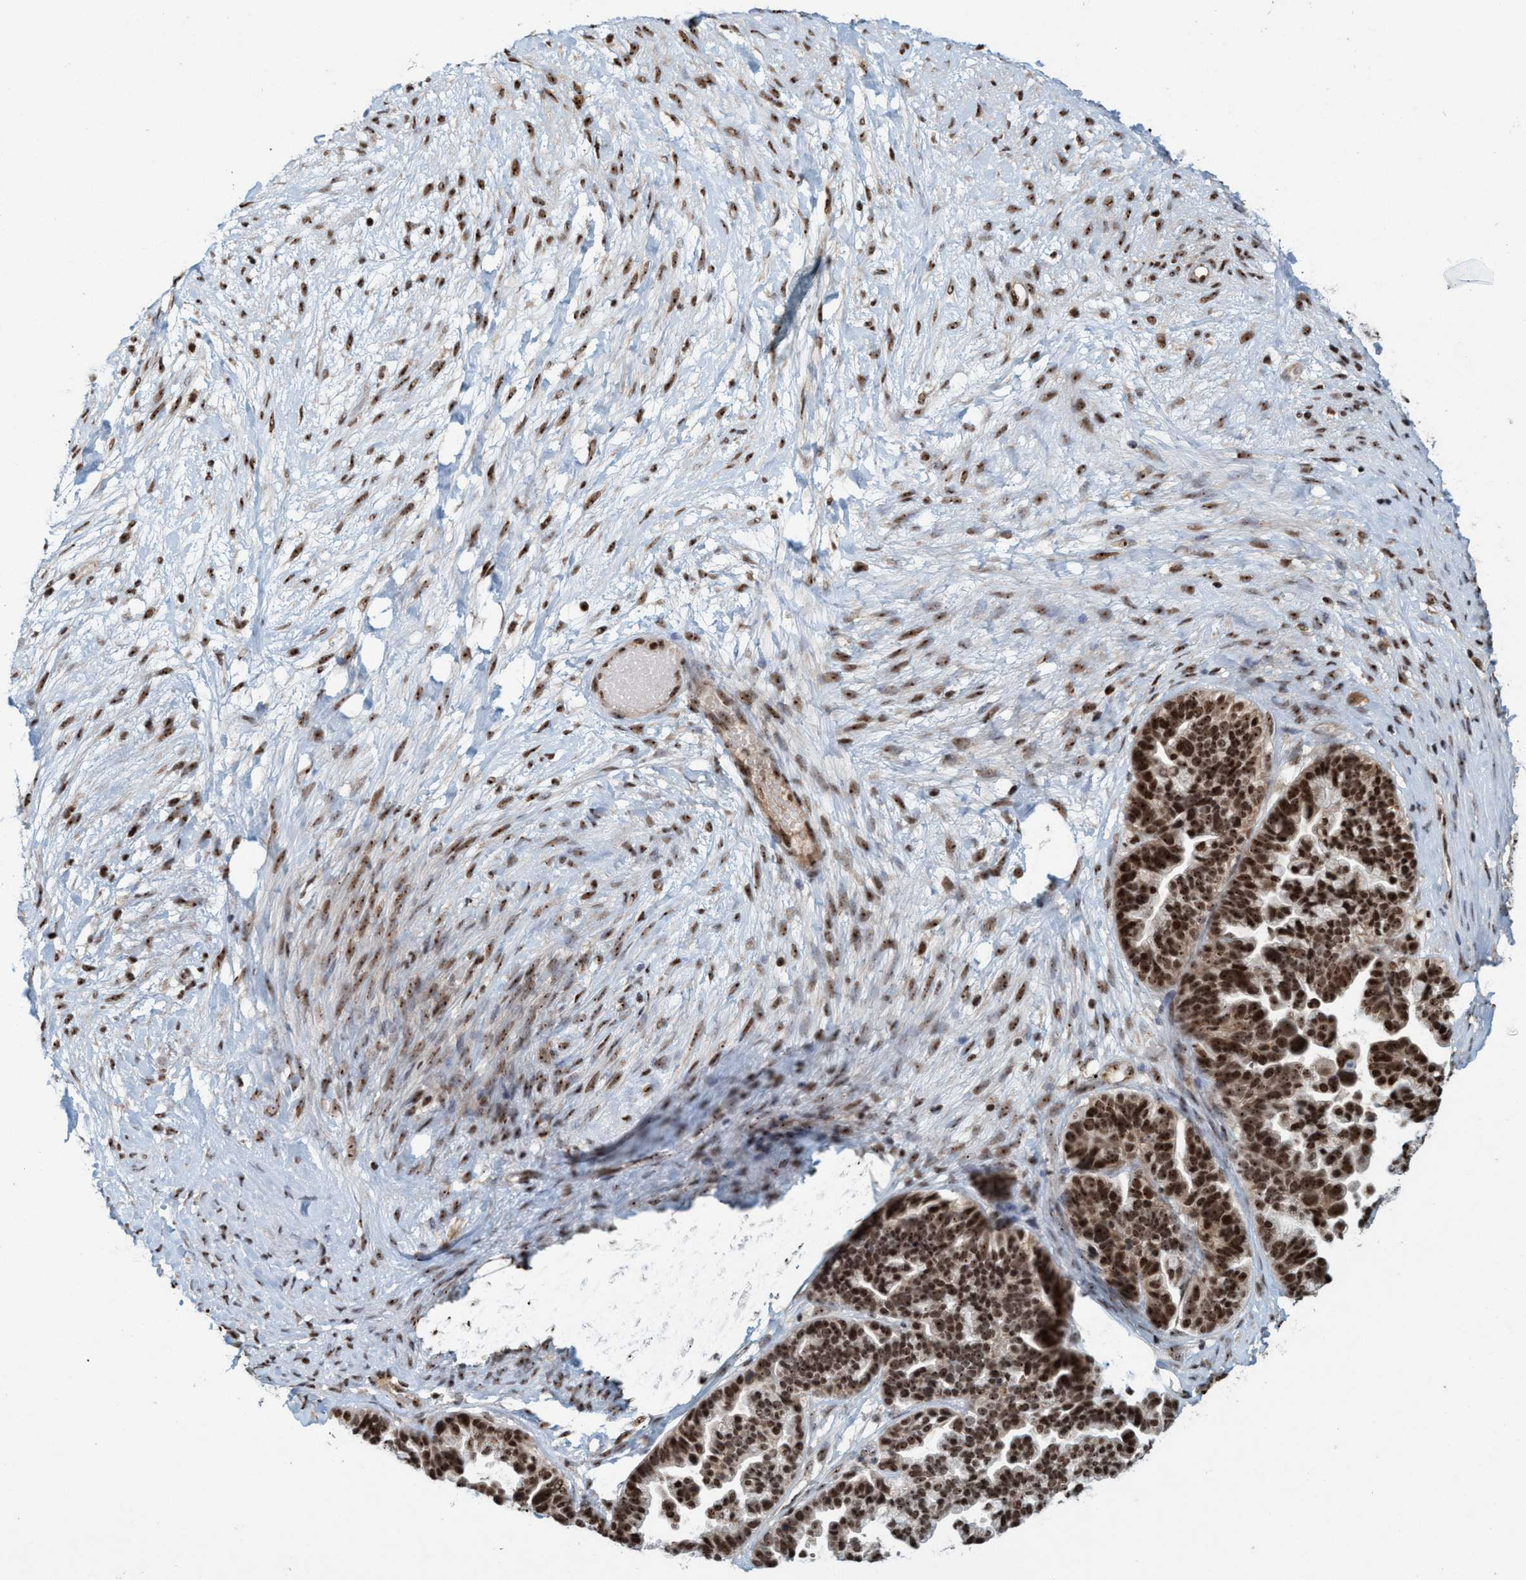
{"staining": {"intensity": "strong", "quantity": ">75%", "location": "nuclear"}, "tissue": "ovarian cancer", "cell_type": "Tumor cells", "image_type": "cancer", "snomed": [{"axis": "morphology", "description": "Cystadenocarcinoma, serous, NOS"}, {"axis": "topography", "description": "Ovary"}], "caption": "Tumor cells exhibit high levels of strong nuclear staining in about >75% of cells in ovarian serous cystadenocarcinoma.", "gene": "SMCR8", "patient": {"sex": "female", "age": 56}}